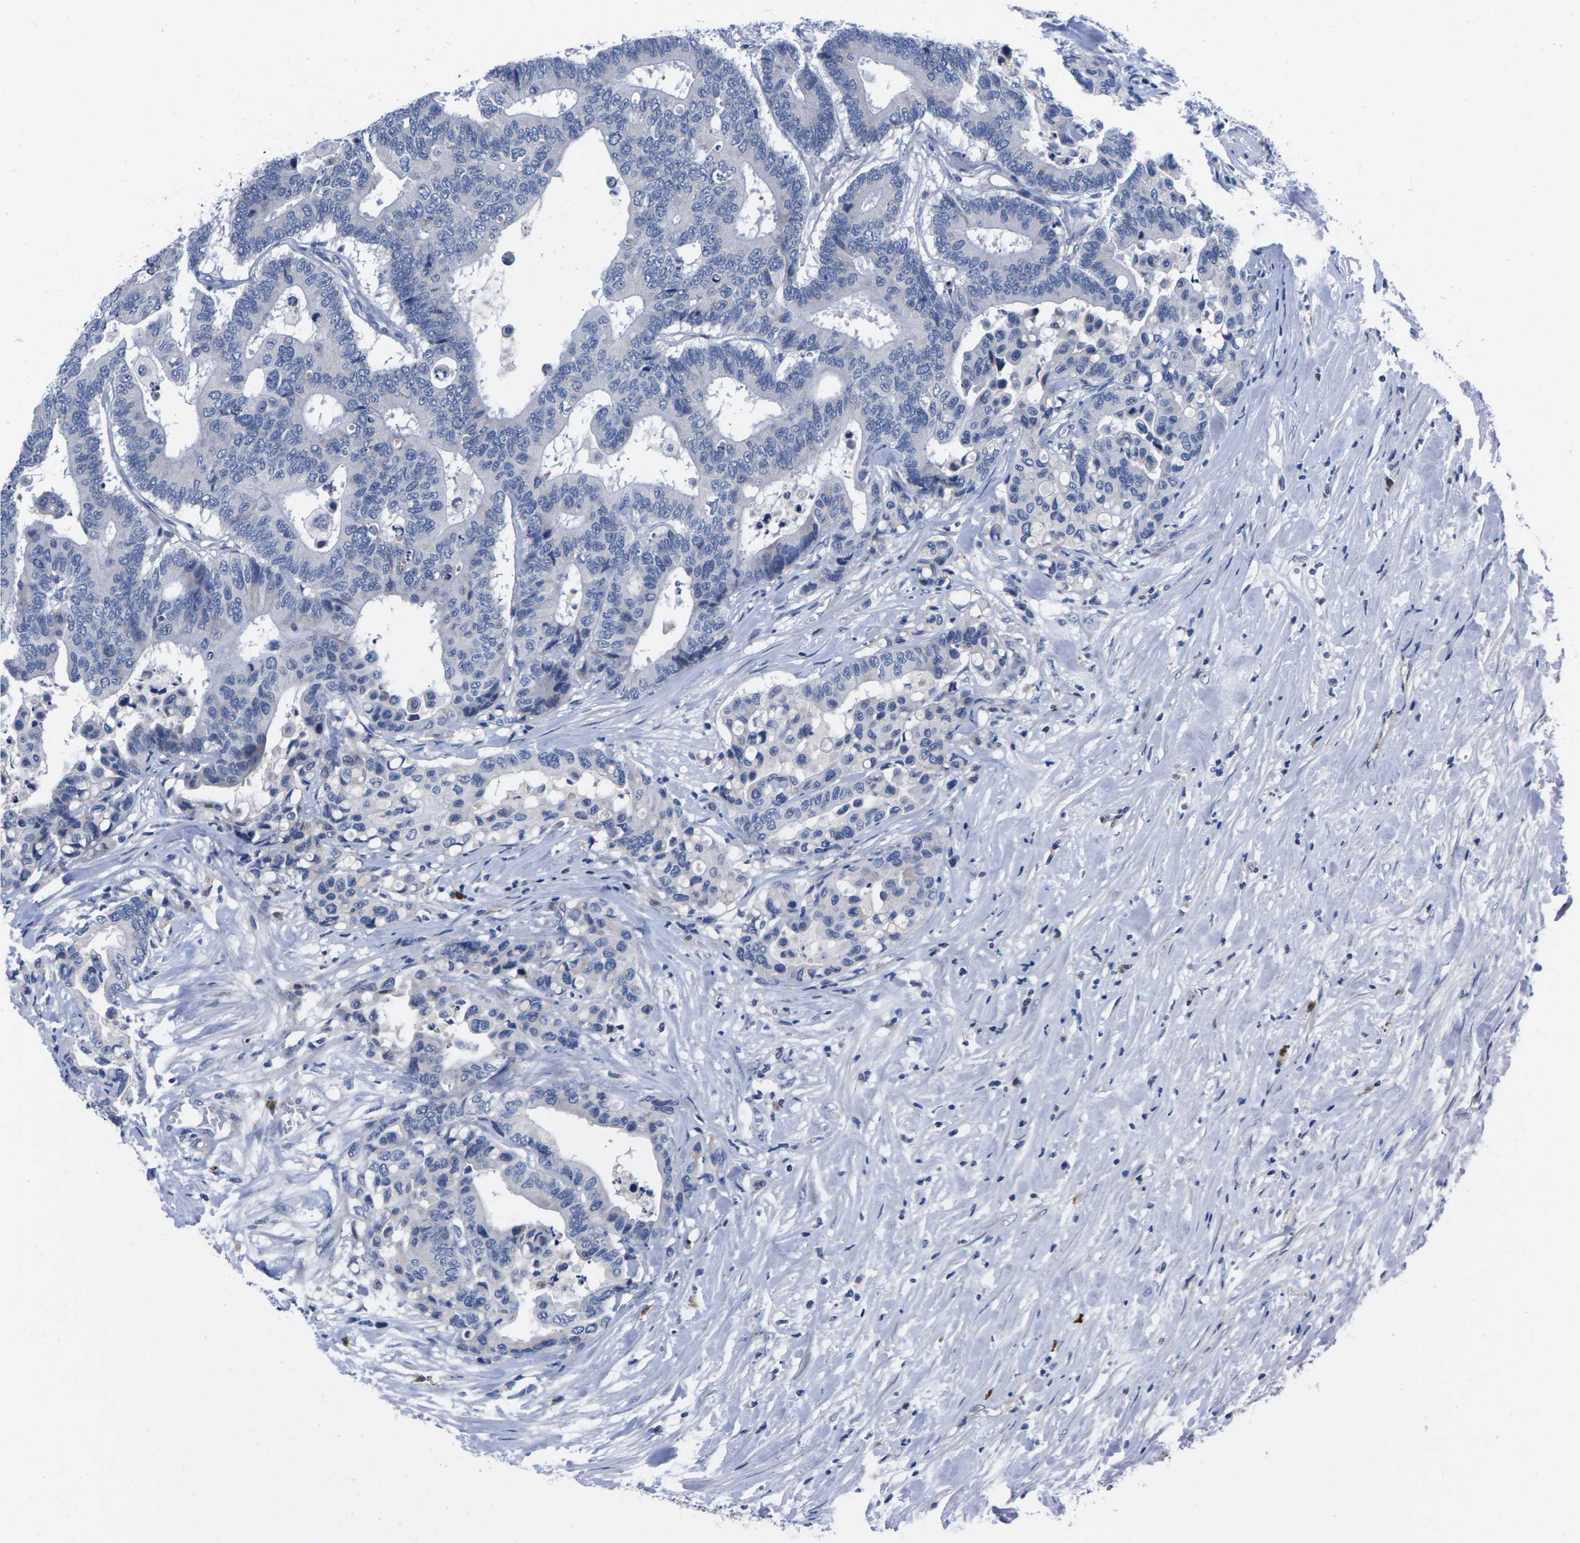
{"staining": {"intensity": "negative", "quantity": "none", "location": "none"}, "tissue": "colorectal cancer", "cell_type": "Tumor cells", "image_type": "cancer", "snomed": [{"axis": "morphology", "description": "Normal tissue, NOS"}, {"axis": "morphology", "description": "Adenocarcinoma, NOS"}, {"axis": "topography", "description": "Colon"}], "caption": "Immunohistochemical staining of human colorectal cancer displays no significant positivity in tumor cells.", "gene": "FAM210A", "patient": {"sex": "male", "age": 82}}